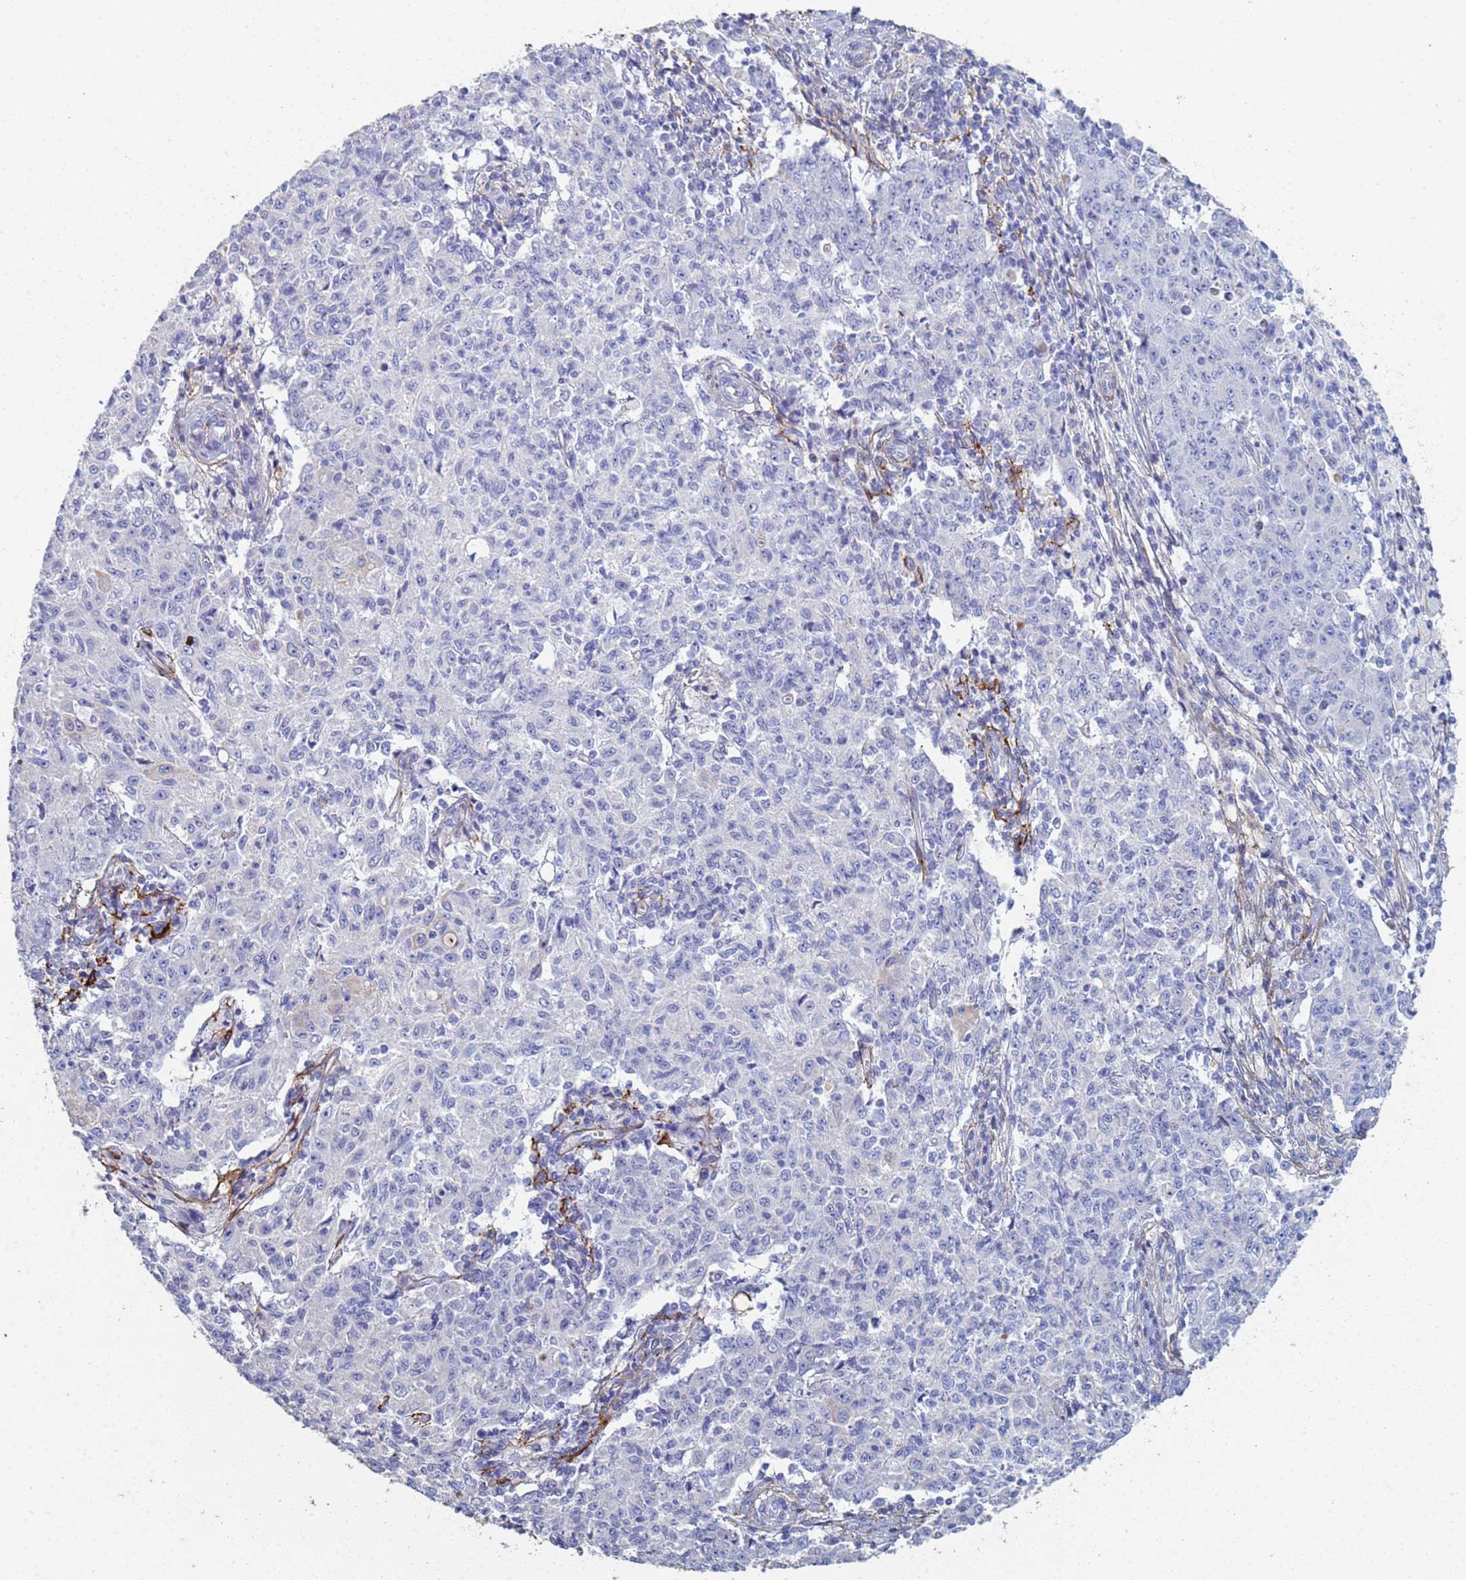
{"staining": {"intensity": "negative", "quantity": "none", "location": "none"}, "tissue": "ovarian cancer", "cell_type": "Tumor cells", "image_type": "cancer", "snomed": [{"axis": "morphology", "description": "Carcinoma, endometroid"}, {"axis": "topography", "description": "Ovary"}], "caption": "High power microscopy histopathology image of an immunohistochemistry micrograph of endometroid carcinoma (ovarian), revealing no significant expression in tumor cells.", "gene": "ABCA8", "patient": {"sex": "female", "age": 42}}